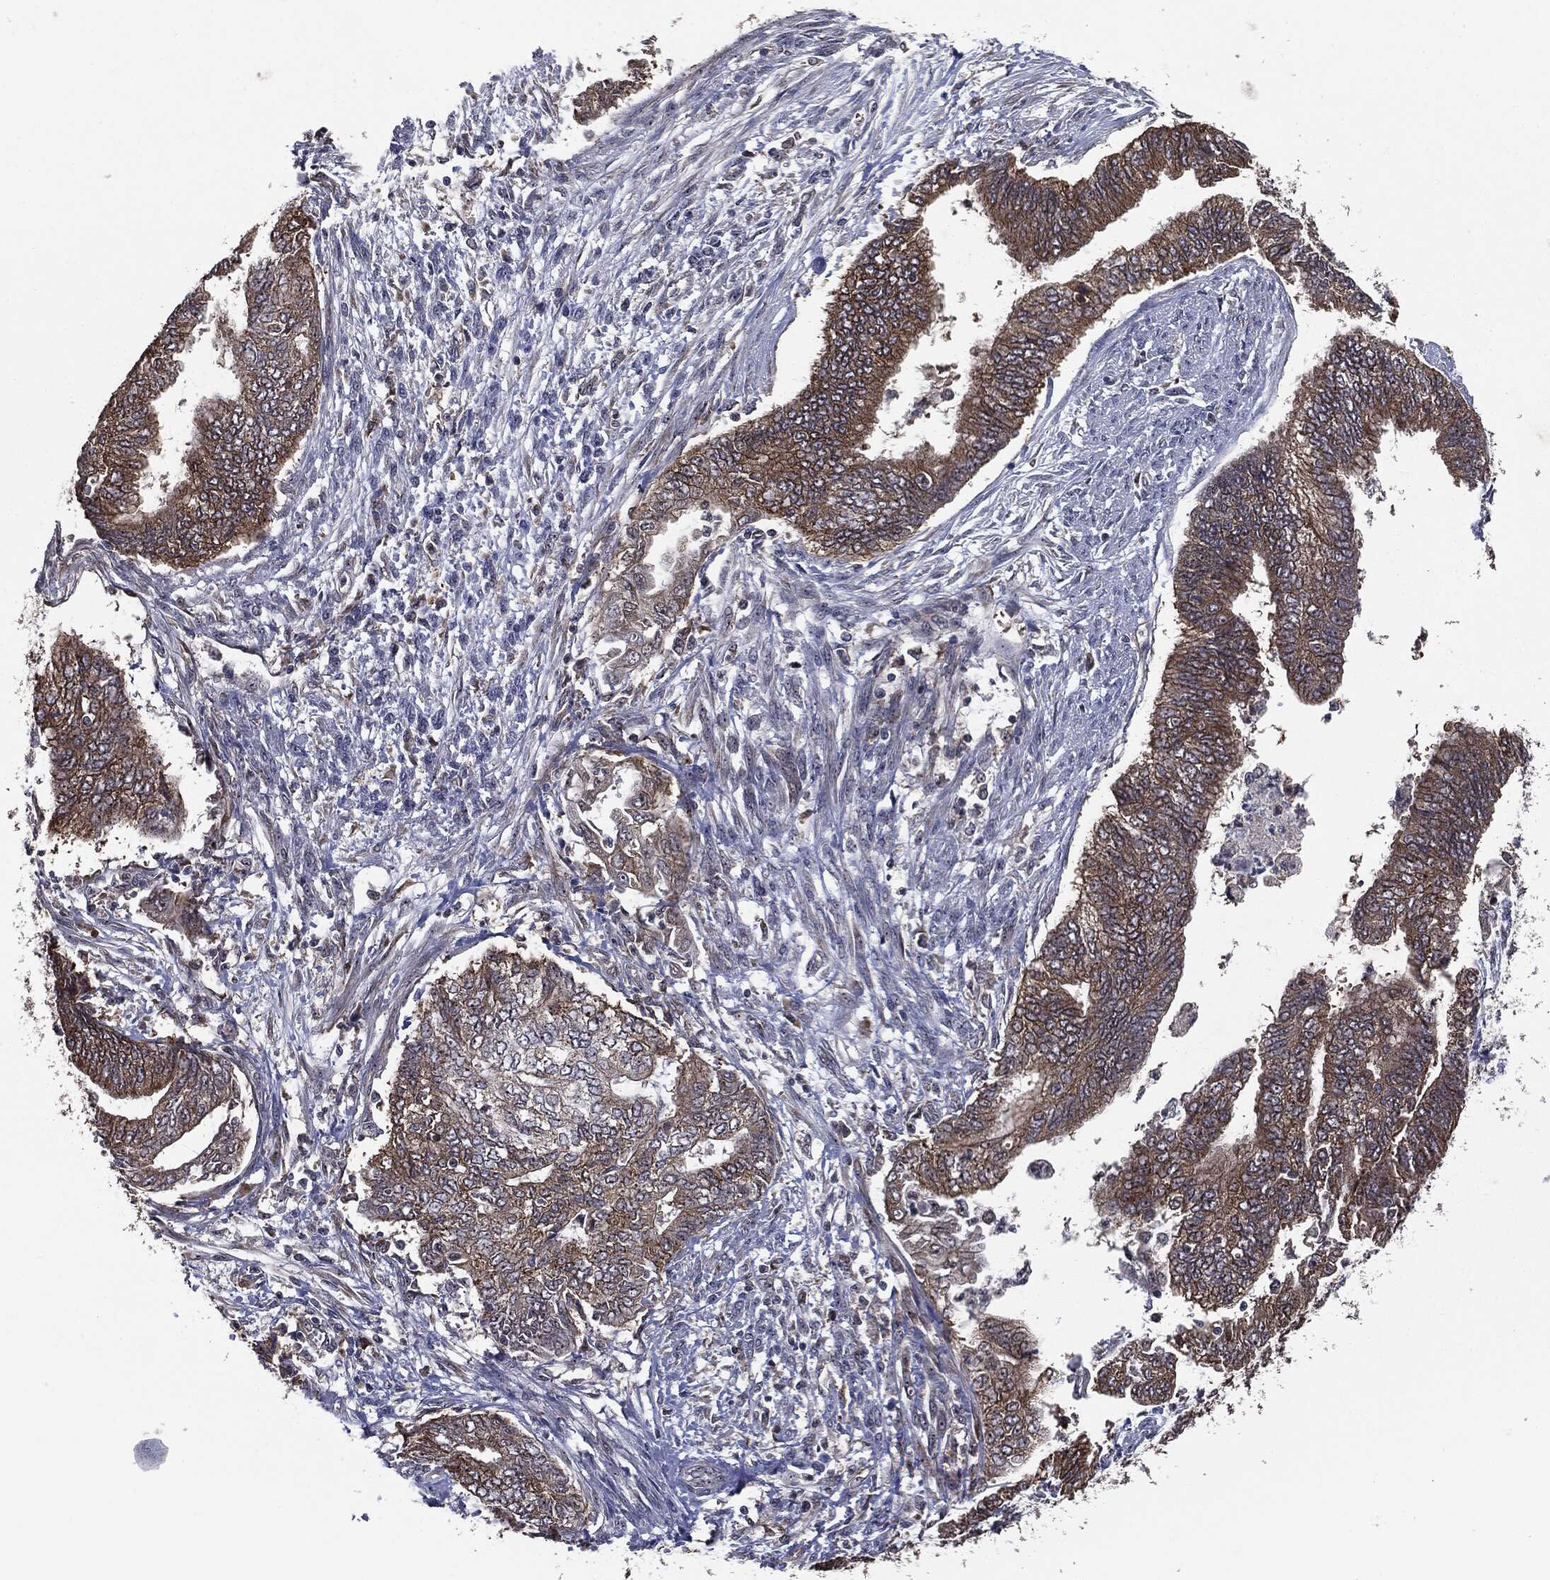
{"staining": {"intensity": "moderate", "quantity": "25%-75%", "location": "cytoplasmic/membranous"}, "tissue": "endometrial cancer", "cell_type": "Tumor cells", "image_type": "cancer", "snomed": [{"axis": "morphology", "description": "Adenocarcinoma, NOS"}, {"axis": "topography", "description": "Endometrium"}], "caption": "Endometrial cancer stained for a protein (brown) displays moderate cytoplasmic/membranous positive staining in approximately 25%-75% of tumor cells.", "gene": "TRMT1L", "patient": {"sex": "female", "age": 65}}